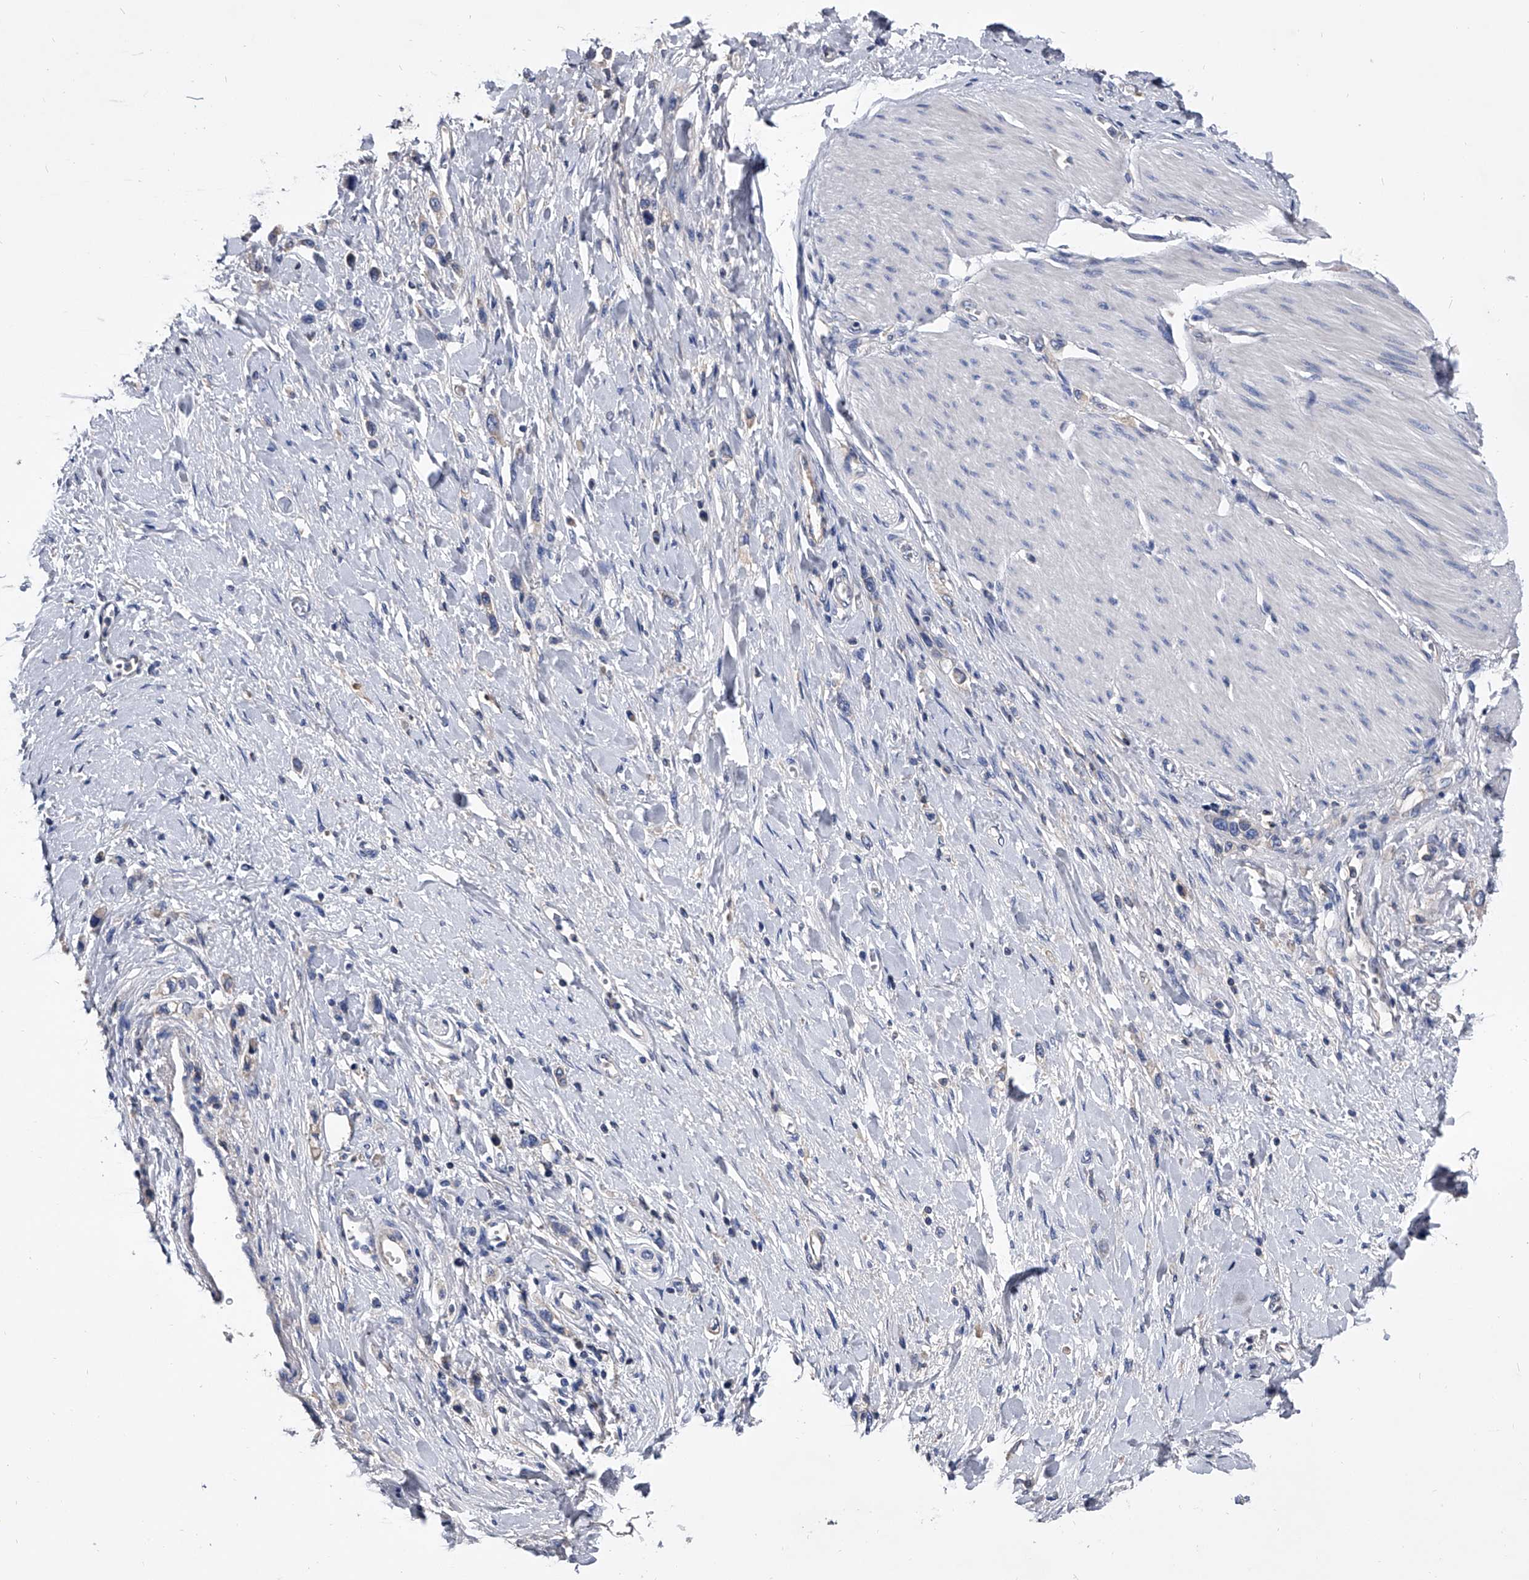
{"staining": {"intensity": "negative", "quantity": "none", "location": "none"}, "tissue": "stomach cancer", "cell_type": "Tumor cells", "image_type": "cancer", "snomed": [{"axis": "morphology", "description": "Adenocarcinoma, NOS"}, {"axis": "topography", "description": "Stomach"}], "caption": "A micrograph of stomach cancer stained for a protein exhibits no brown staining in tumor cells.", "gene": "EFCAB7", "patient": {"sex": "female", "age": 65}}